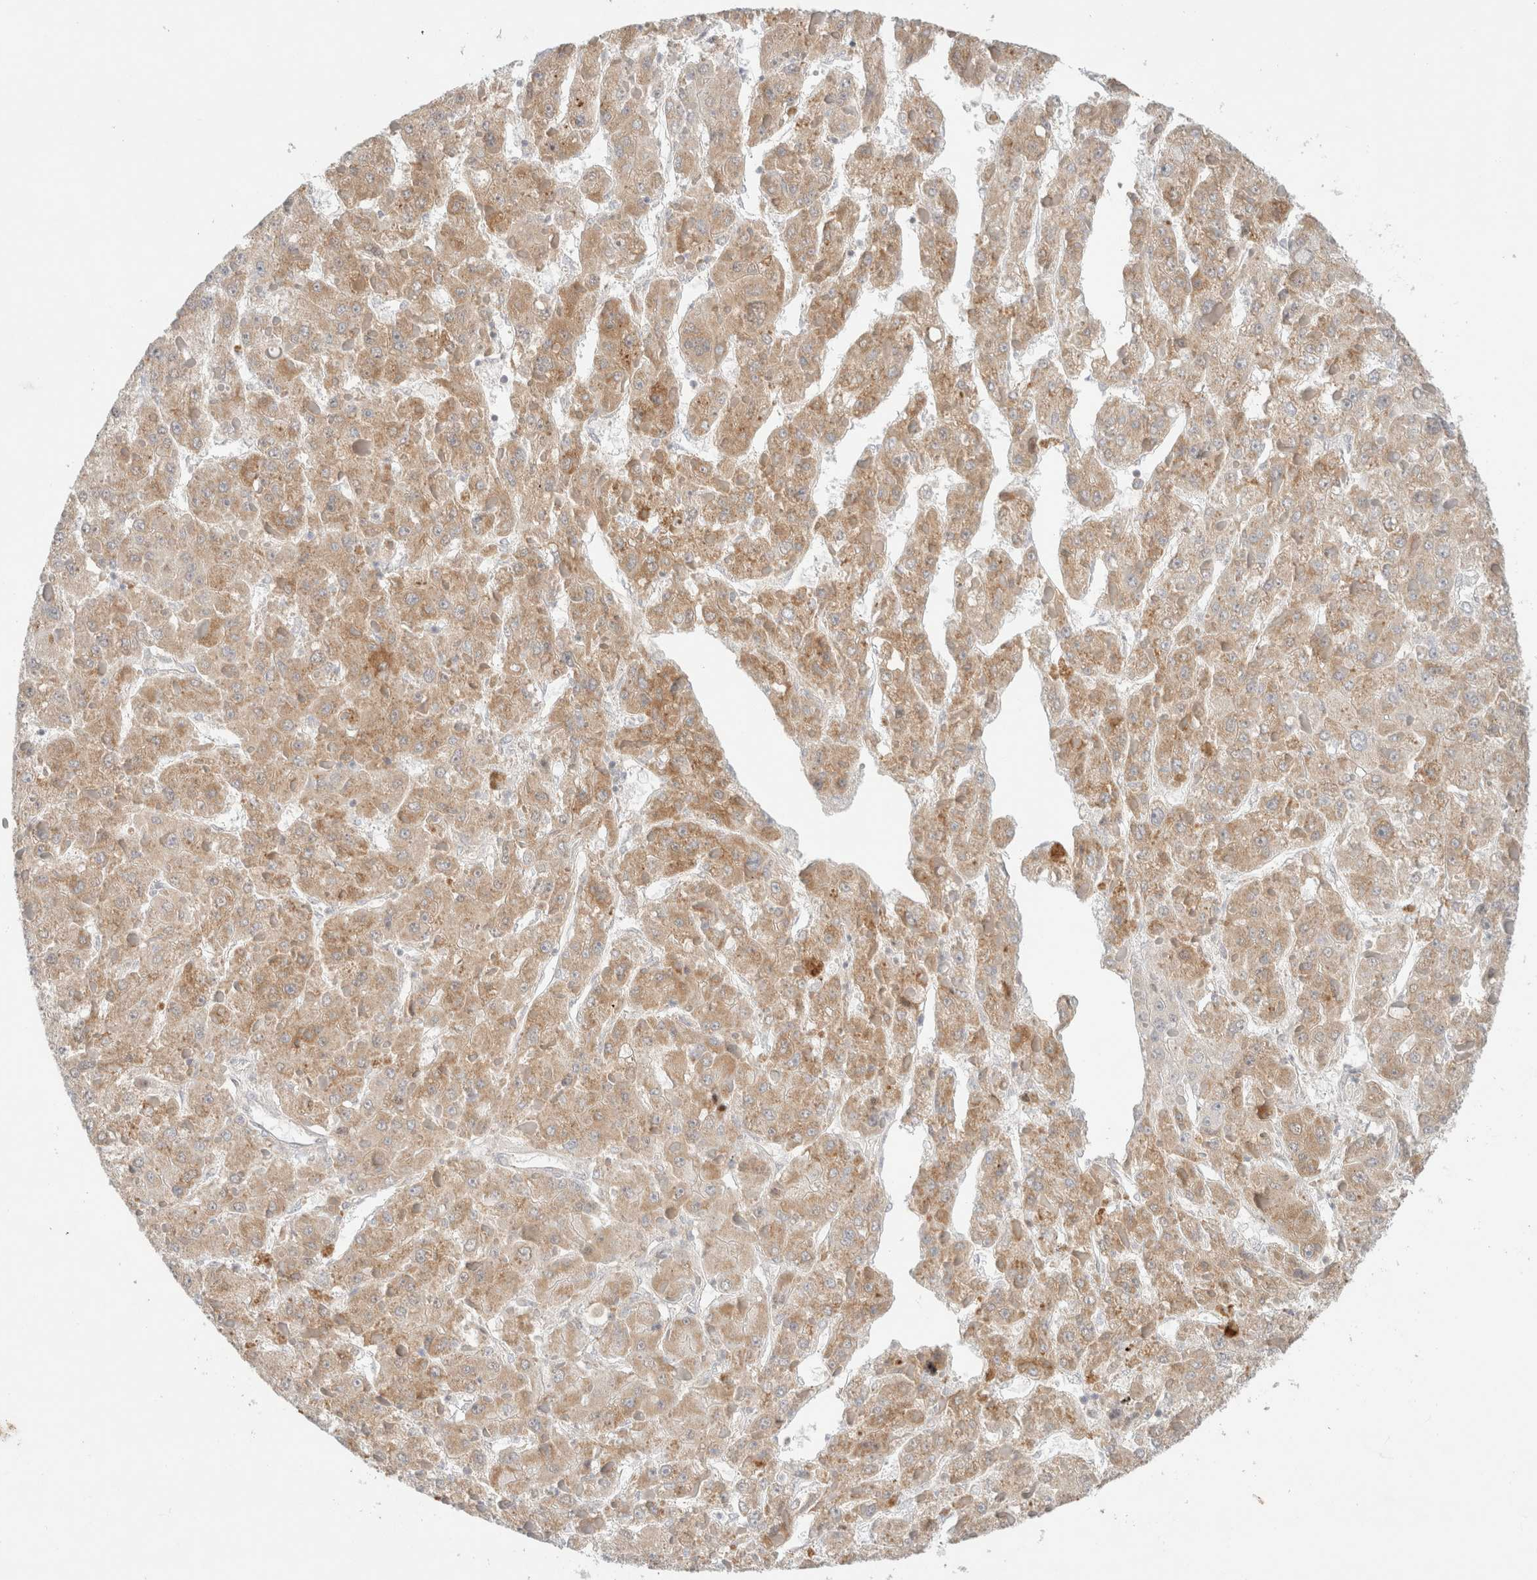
{"staining": {"intensity": "moderate", "quantity": ">75%", "location": "cytoplasmic/membranous"}, "tissue": "liver cancer", "cell_type": "Tumor cells", "image_type": "cancer", "snomed": [{"axis": "morphology", "description": "Carcinoma, Hepatocellular, NOS"}, {"axis": "topography", "description": "Liver"}], "caption": "Immunohistochemistry (IHC) image of human liver cancer (hepatocellular carcinoma) stained for a protein (brown), which demonstrates medium levels of moderate cytoplasmic/membranous positivity in about >75% of tumor cells.", "gene": "MRM3", "patient": {"sex": "female", "age": 73}}